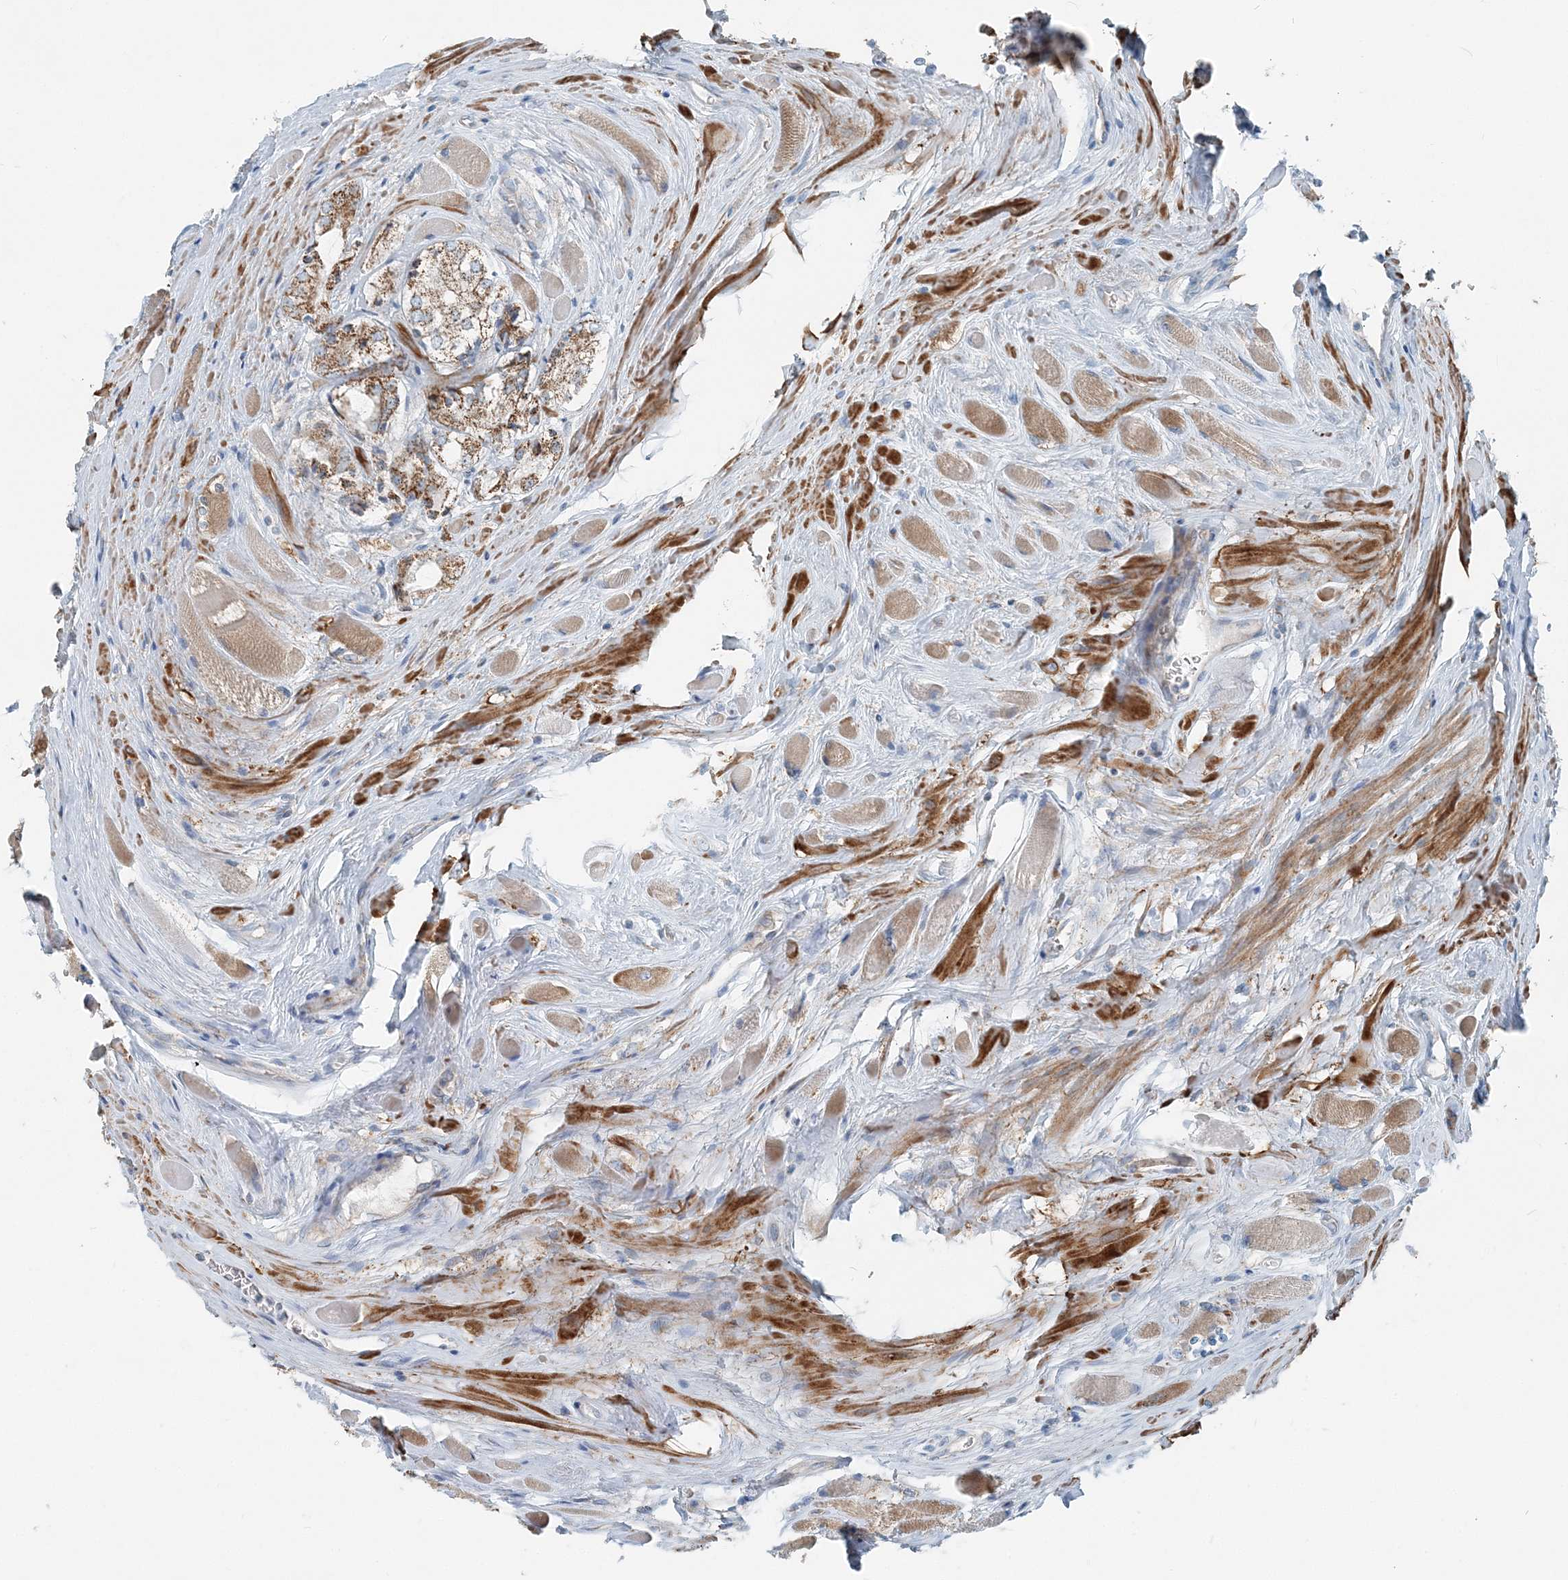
{"staining": {"intensity": "strong", "quantity": ">75%", "location": "cytoplasmic/membranous"}, "tissue": "prostate cancer", "cell_type": "Tumor cells", "image_type": "cancer", "snomed": [{"axis": "morphology", "description": "Adenocarcinoma, Low grade"}, {"axis": "topography", "description": "Prostate"}], "caption": "Immunohistochemistry (IHC) histopathology image of prostate low-grade adenocarcinoma stained for a protein (brown), which displays high levels of strong cytoplasmic/membranous positivity in approximately >75% of tumor cells.", "gene": "INTU", "patient": {"sex": "male", "age": 67}}